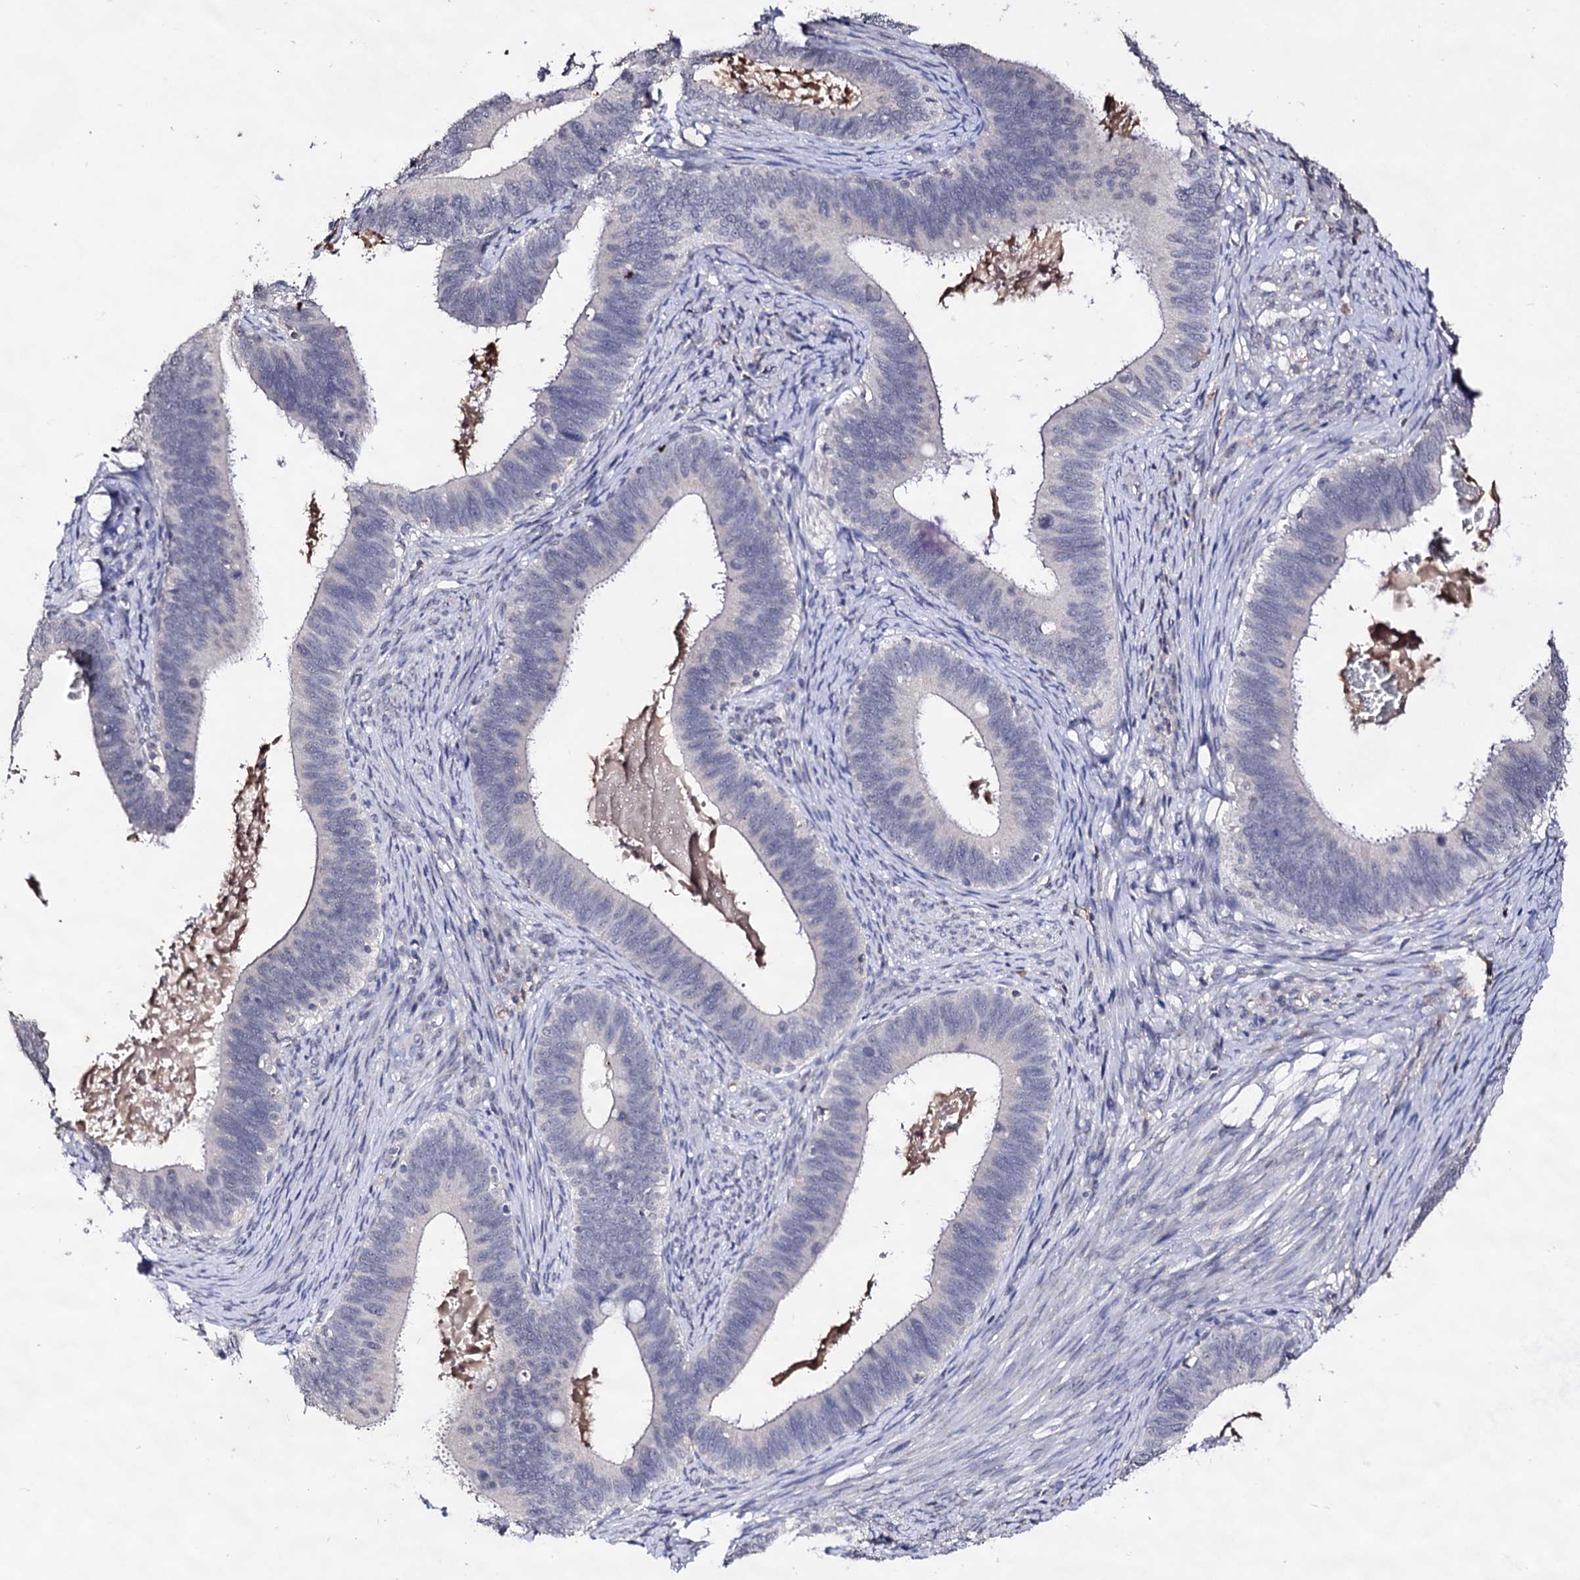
{"staining": {"intensity": "negative", "quantity": "none", "location": "none"}, "tissue": "cervical cancer", "cell_type": "Tumor cells", "image_type": "cancer", "snomed": [{"axis": "morphology", "description": "Adenocarcinoma, NOS"}, {"axis": "topography", "description": "Cervix"}], "caption": "Immunohistochemistry photomicrograph of neoplastic tissue: cervical cancer (adenocarcinoma) stained with DAB shows no significant protein expression in tumor cells.", "gene": "PLIN1", "patient": {"sex": "female", "age": 42}}